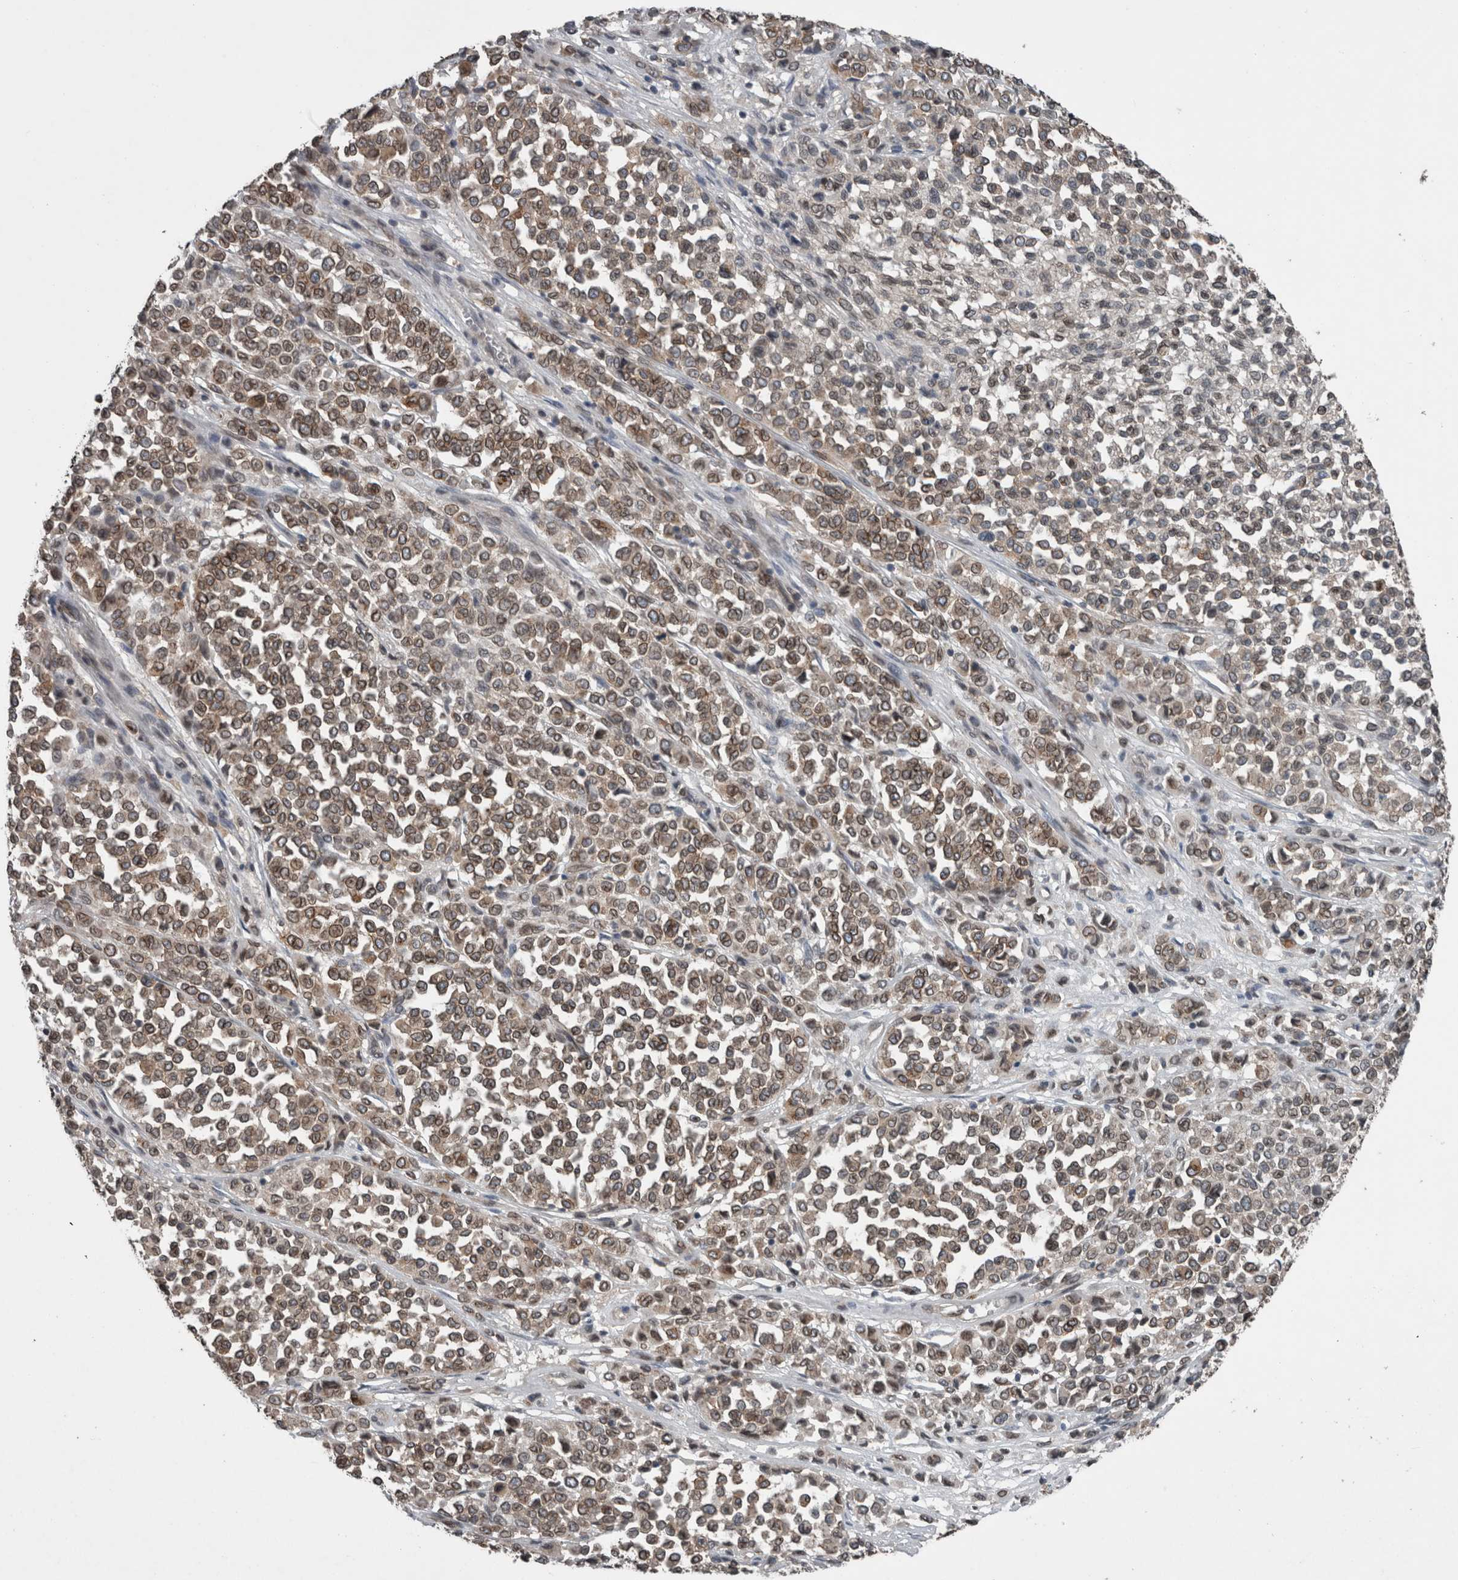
{"staining": {"intensity": "moderate", "quantity": ">75%", "location": "cytoplasmic/membranous,nuclear"}, "tissue": "melanoma", "cell_type": "Tumor cells", "image_type": "cancer", "snomed": [{"axis": "morphology", "description": "Malignant melanoma, Metastatic site"}, {"axis": "topography", "description": "Pancreas"}], "caption": "This image reveals IHC staining of melanoma, with medium moderate cytoplasmic/membranous and nuclear expression in approximately >75% of tumor cells.", "gene": "RANBP2", "patient": {"sex": "female", "age": 30}}